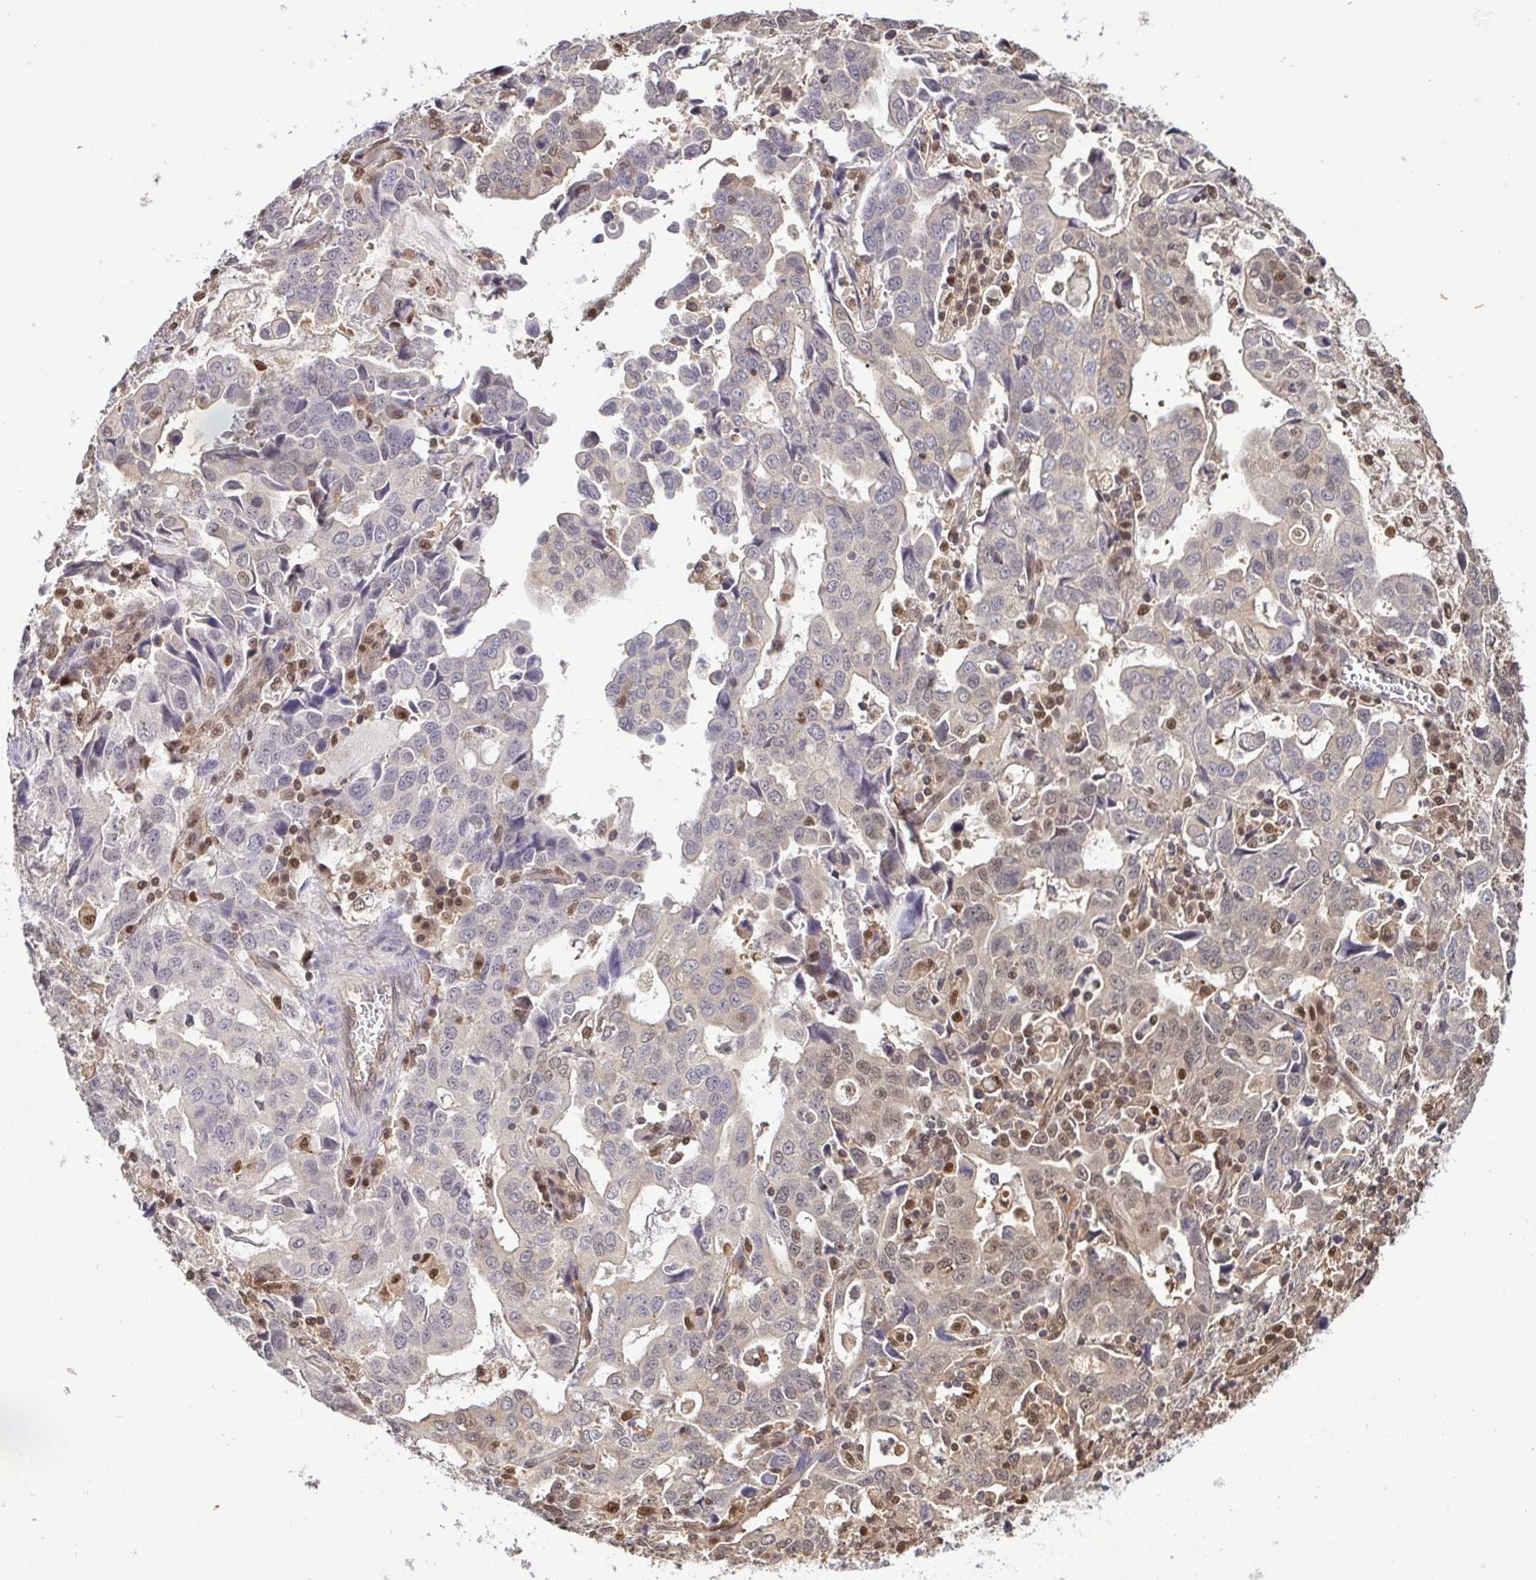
{"staining": {"intensity": "moderate", "quantity": "<25%", "location": "cytoplasmic/membranous,nuclear"}, "tissue": "stomach cancer", "cell_type": "Tumor cells", "image_type": "cancer", "snomed": [{"axis": "morphology", "description": "Adenocarcinoma, NOS"}, {"axis": "topography", "description": "Stomach, upper"}], "caption": "Immunohistochemistry of stomach cancer (adenocarcinoma) demonstrates low levels of moderate cytoplasmic/membranous and nuclear staining in about <25% of tumor cells. (DAB IHC, brown staining for protein, blue staining for nuclei).", "gene": "PSMB9", "patient": {"sex": "male", "age": 85}}